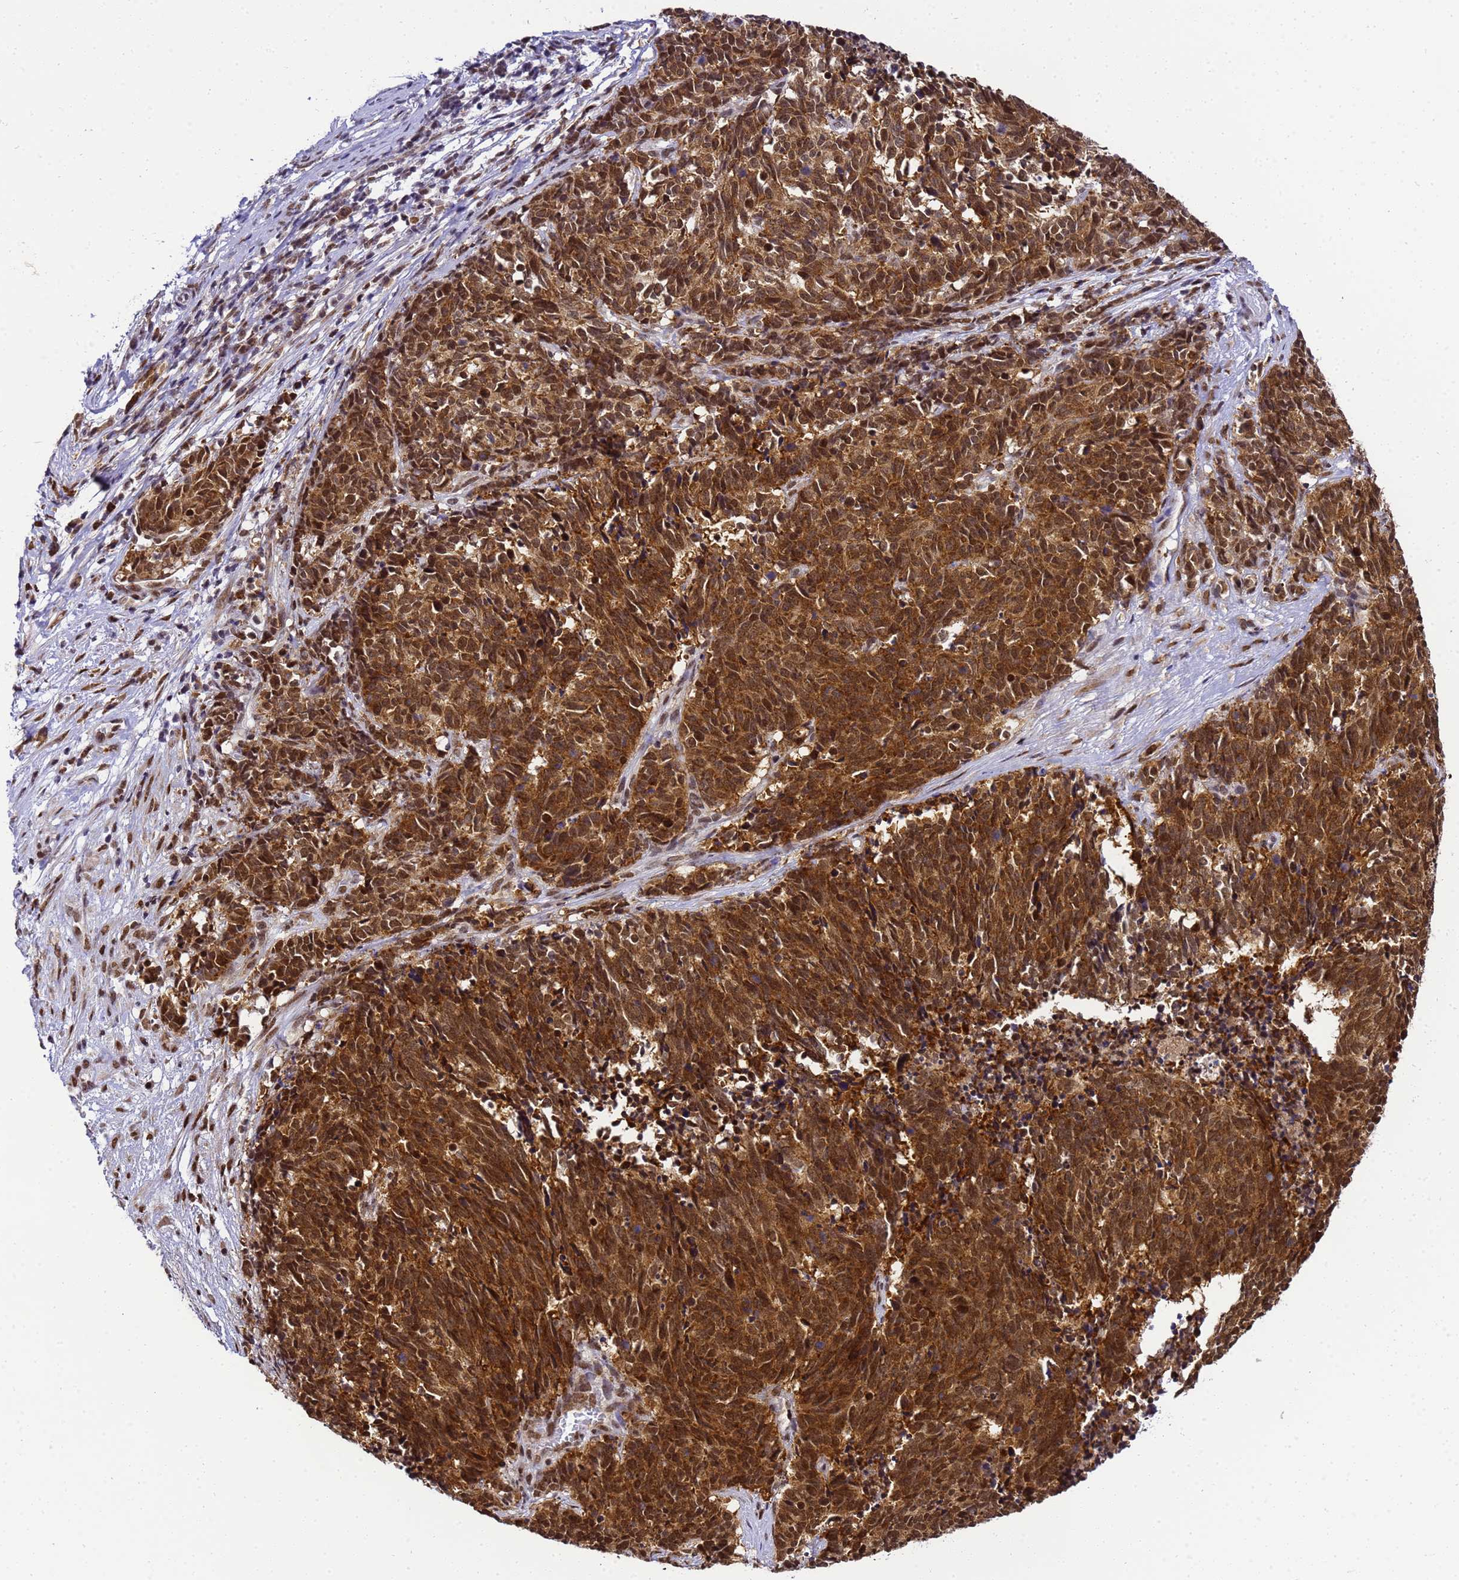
{"staining": {"intensity": "strong", "quantity": ">75%", "location": "cytoplasmic/membranous,nuclear"}, "tissue": "cervical cancer", "cell_type": "Tumor cells", "image_type": "cancer", "snomed": [{"axis": "morphology", "description": "Squamous cell carcinoma, NOS"}, {"axis": "topography", "description": "Cervix"}], "caption": "Cervical cancer stained for a protein shows strong cytoplasmic/membranous and nuclear positivity in tumor cells.", "gene": "SMN1", "patient": {"sex": "female", "age": 29}}